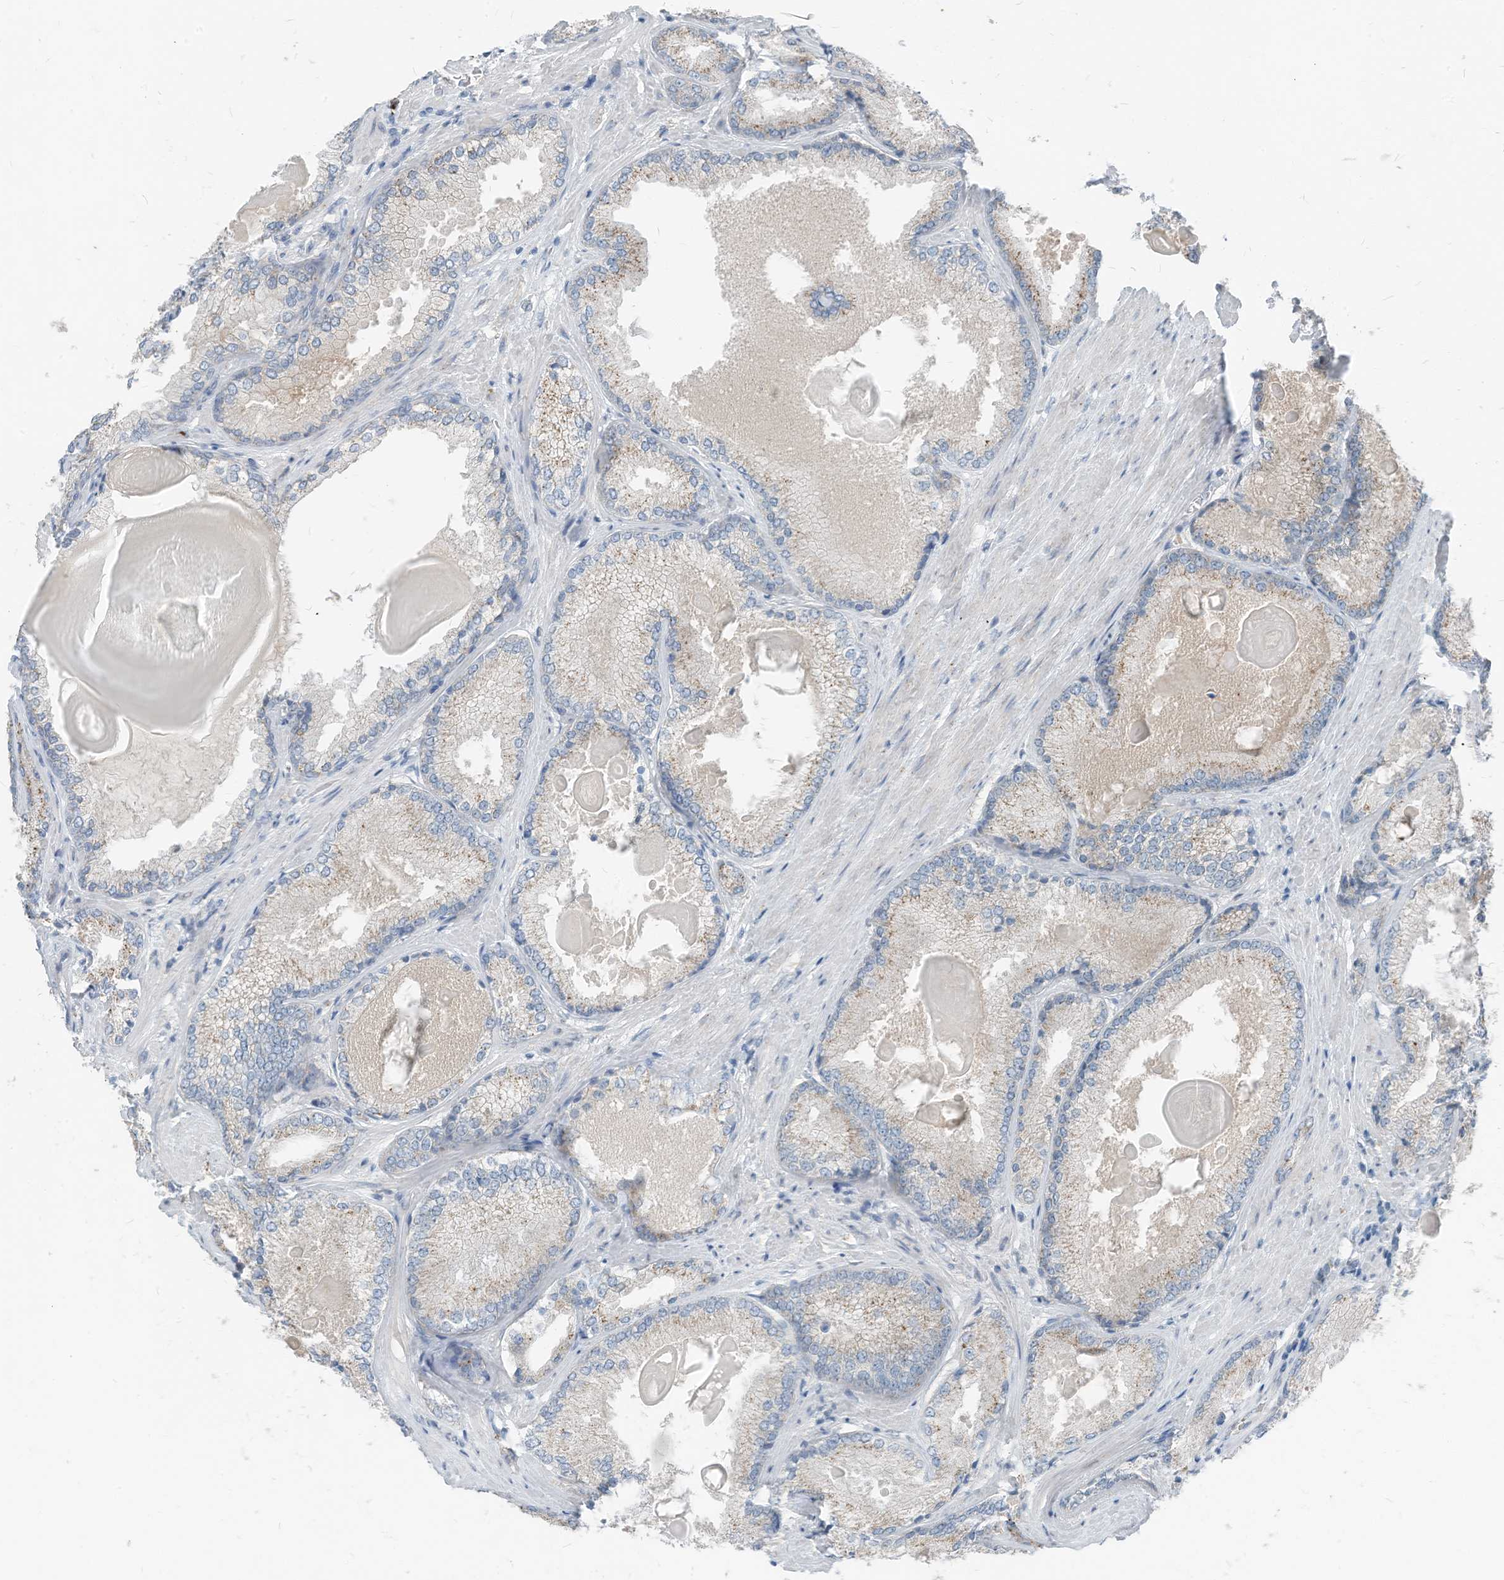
{"staining": {"intensity": "weak", "quantity": "<25%", "location": "cytoplasmic/membranous"}, "tissue": "prostate cancer", "cell_type": "Tumor cells", "image_type": "cancer", "snomed": [{"axis": "morphology", "description": "Adenocarcinoma, High grade"}, {"axis": "topography", "description": "Prostate"}], "caption": "Immunohistochemistry micrograph of neoplastic tissue: prostate adenocarcinoma (high-grade) stained with DAB shows no significant protein positivity in tumor cells.", "gene": "CHMP2B", "patient": {"sex": "male", "age": 66}}